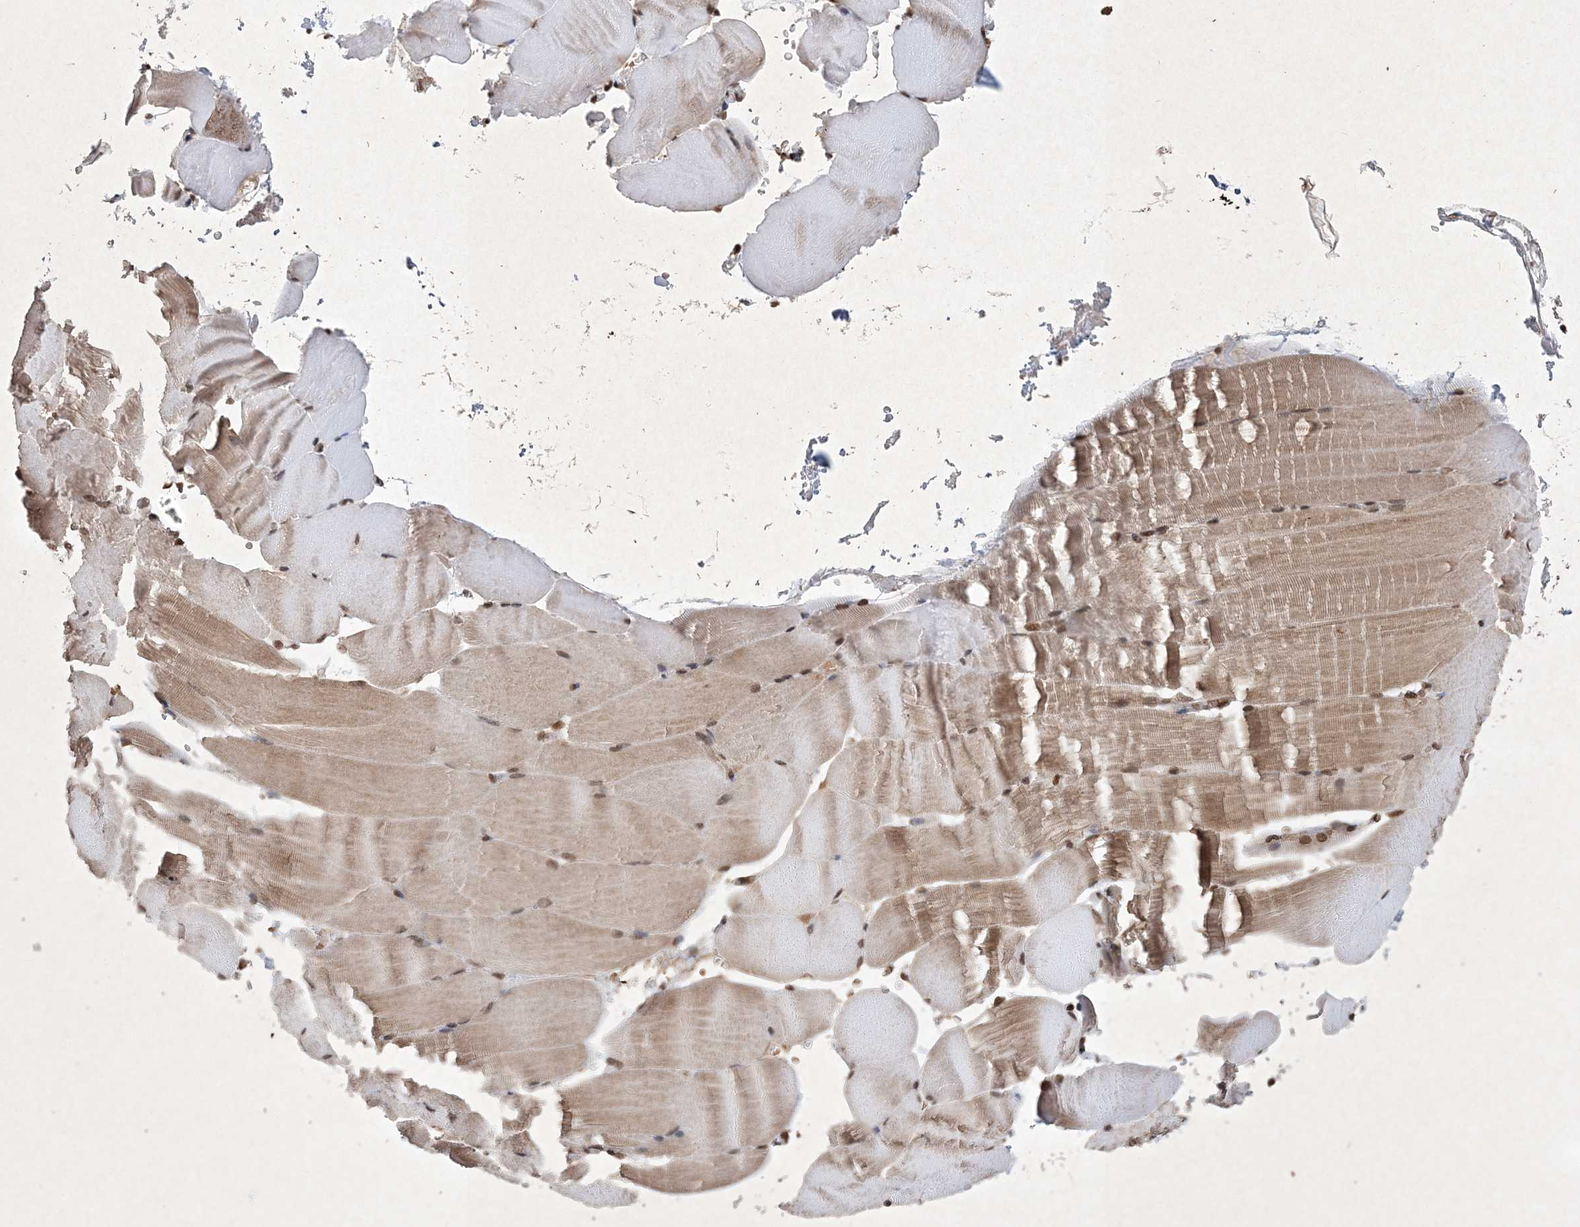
{"staining": {"intensity": "moderate", "quantity": ">75%", "location": "cytoplasmic/membranous,nuclear"}, "tissue": "skeletal muscle", "cell_type": "Myocytes", "image_type": "normal", "snomed": [{"axis": "morphology", "description": "Normal tissue, NOS"}, {"axis": "topography", "description": "Skeletal muscle"}, {"axis": "topography", "description": "Parathyroid gland"}], "caption": "The histopathology image exhibits staining of unremarkable skeletal muscle, revealing moderate cytoplasmic/membranous,nuclear protein staining (brown color) within myocytes.", "gene": "NEDD9", "patient": {"sex": "female", "age": 37}}